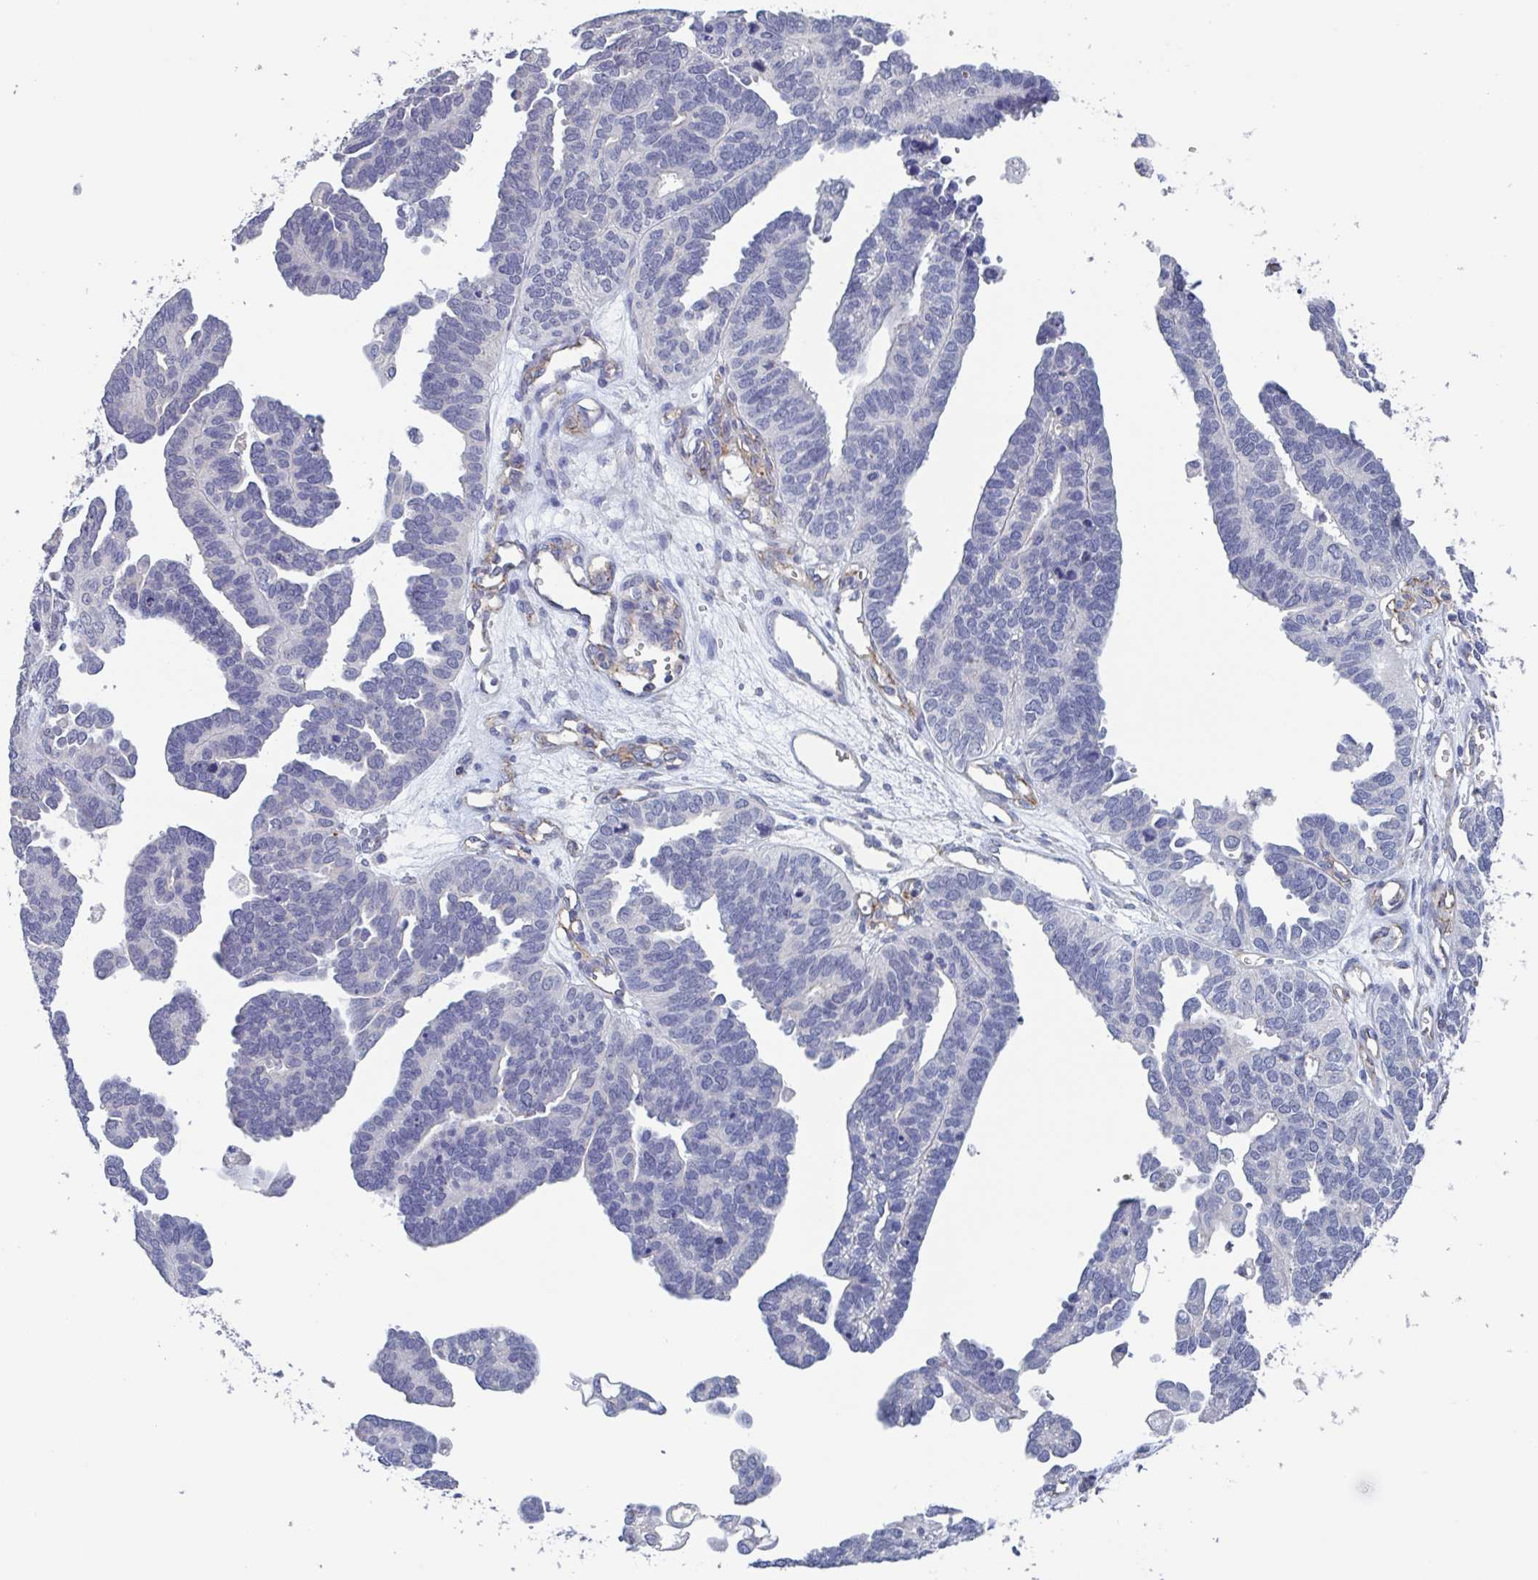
{"staining": {"intensity": "negative", "quantity": "none", "location": "none"}, "tissue": "ovarian cancer", "cell_type": "Tumor cells", "image_type": "cancer", "snomed": [{"axis": "morphology", "description": "Cystadenocarcinoma, serous, NOS"}, {"axis": "topography", "description": "Ovary"}], "caption": "The image displays no significant positivity in tumor cells of serous cystadenocarcinoma (ovarian).", "gene": "ST14", "patient": {"sex": "female", "age": 51}}